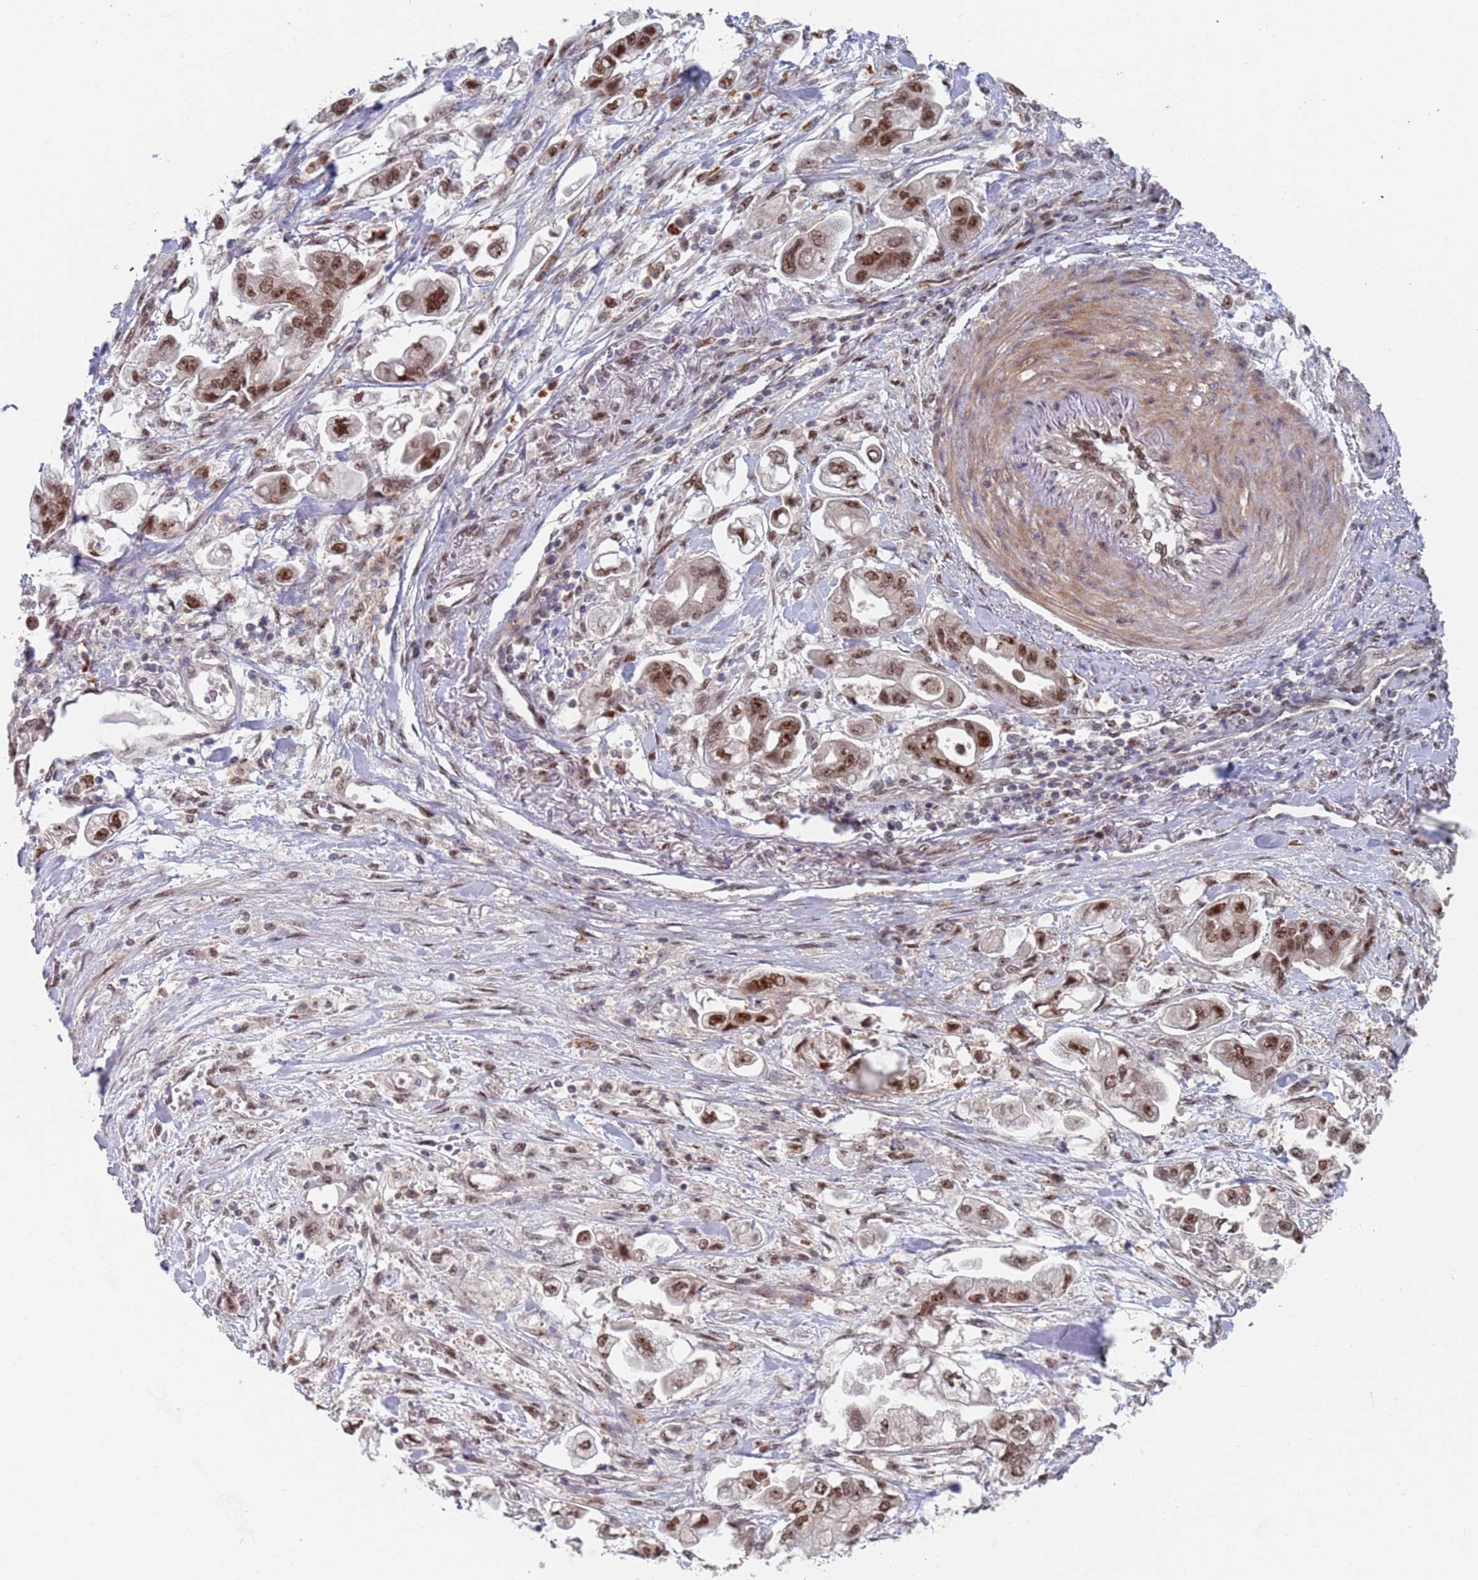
{"staining": {"intensity": "moderate", "quantity": ">75%", "location": "nuclear"}, "tissue": "stomach cancer", "cell_type": "Tumor cells", "image_type": "cancer", "snomed": [{"axis": "morphology", "description": "Adenocarcinoma, NOS"}, {"axis": "topography", "description": "Stomach"}], "caption": "Stomach cancer stained for a protein exhibits moderate nuclear positivity in tumor cells.", "gene": "RPP25", "patient": {"sex": "male", "age": 62}}